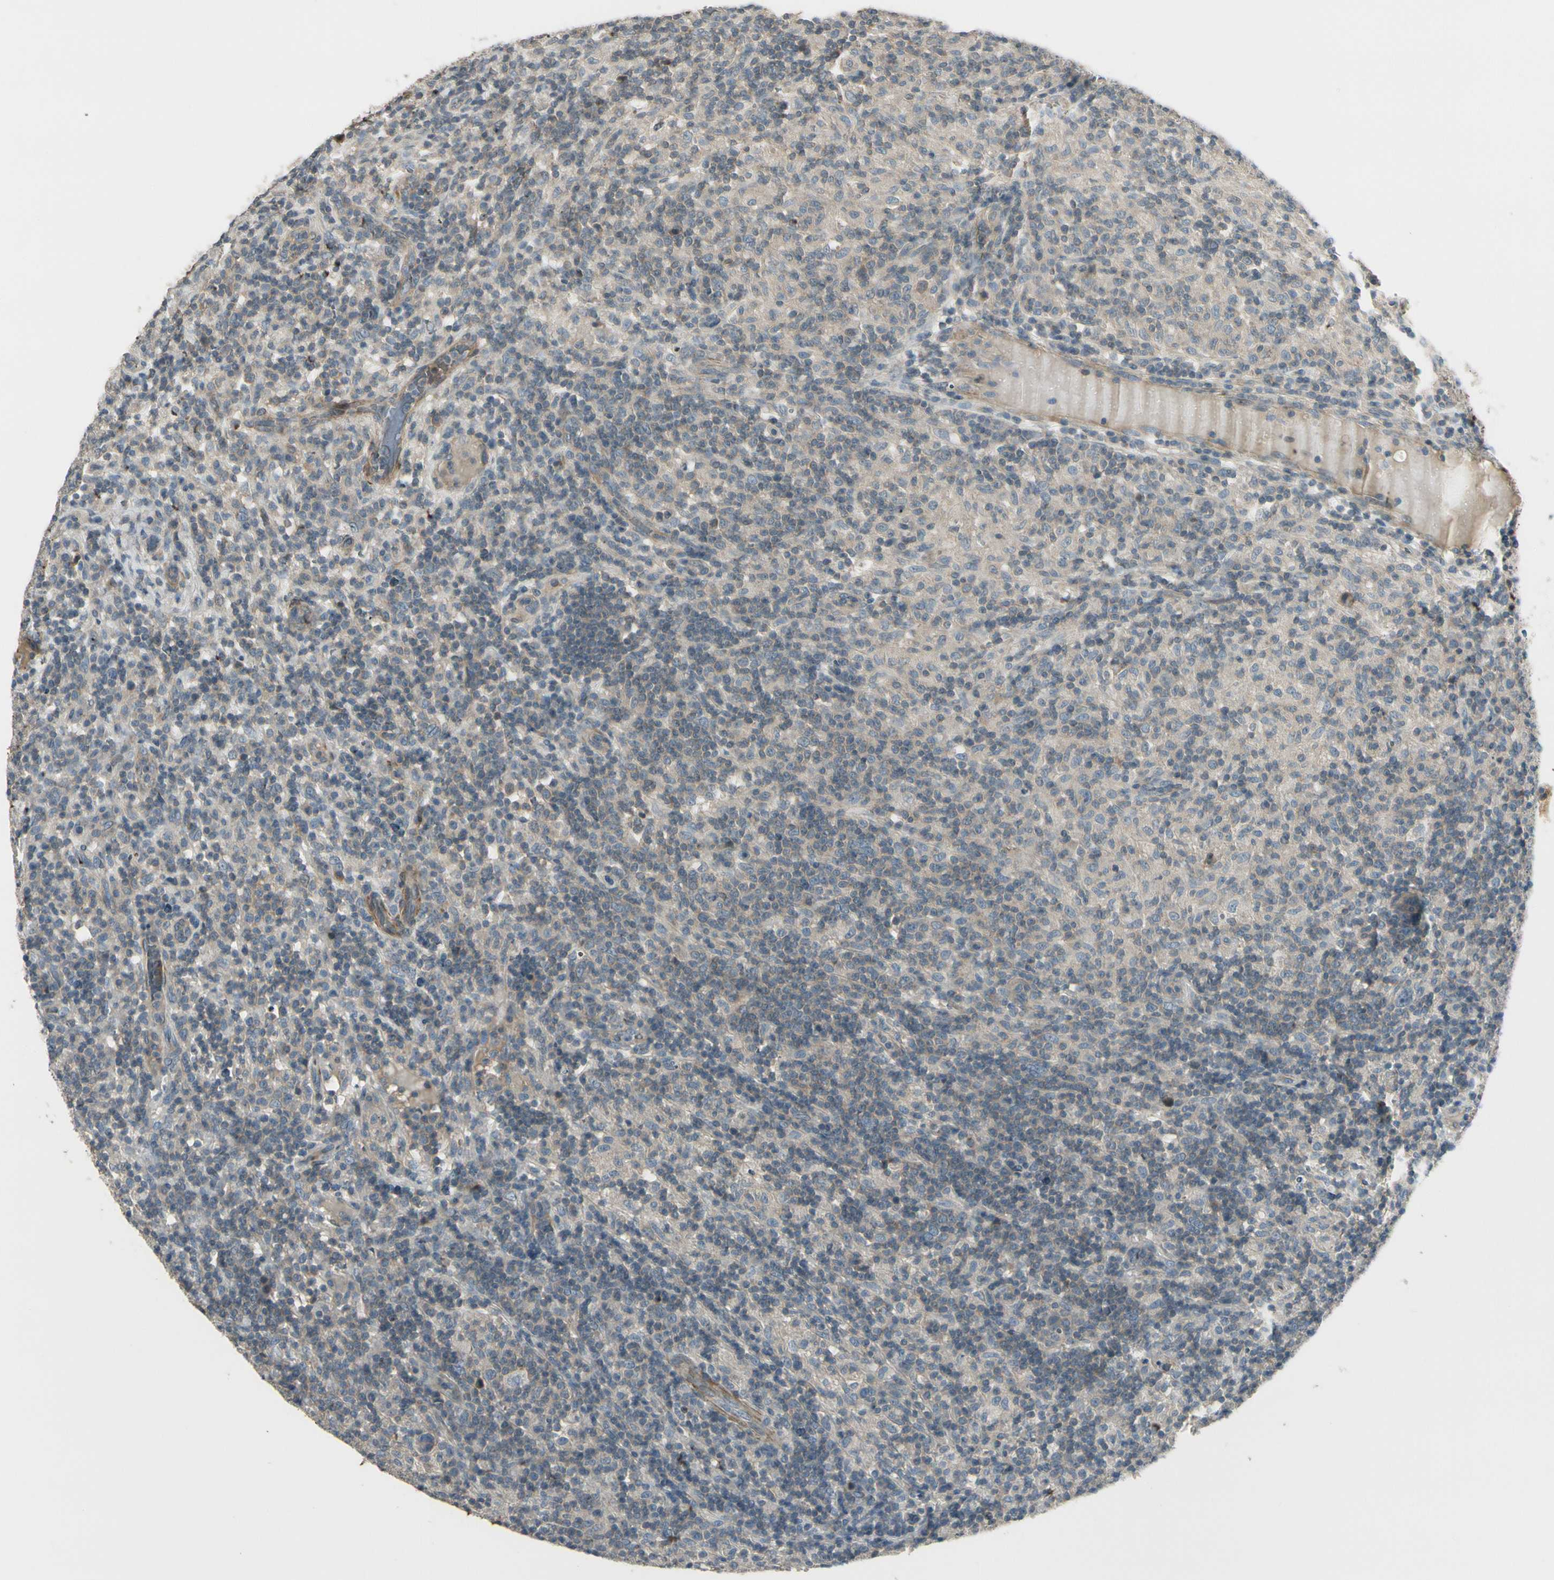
{"staining": {"intensity": "negative", "quantity": "none", "location": "none"}, "tissue": "lymphoma", "cell_type": "Tumor cells", "image_type": "cancer", "snomed": [{"axis": "morphology", "description": "Hodgkin's disease, NOS"}, {"axis": "topography", "description": "Lymph node"}], "caption": "The image displays no staining of tumor cells in Hodgkin's disease. Nuclei are stained in blue.", "gene": "PPP3CB", "patient": {"sex": "male", "age": 70}}